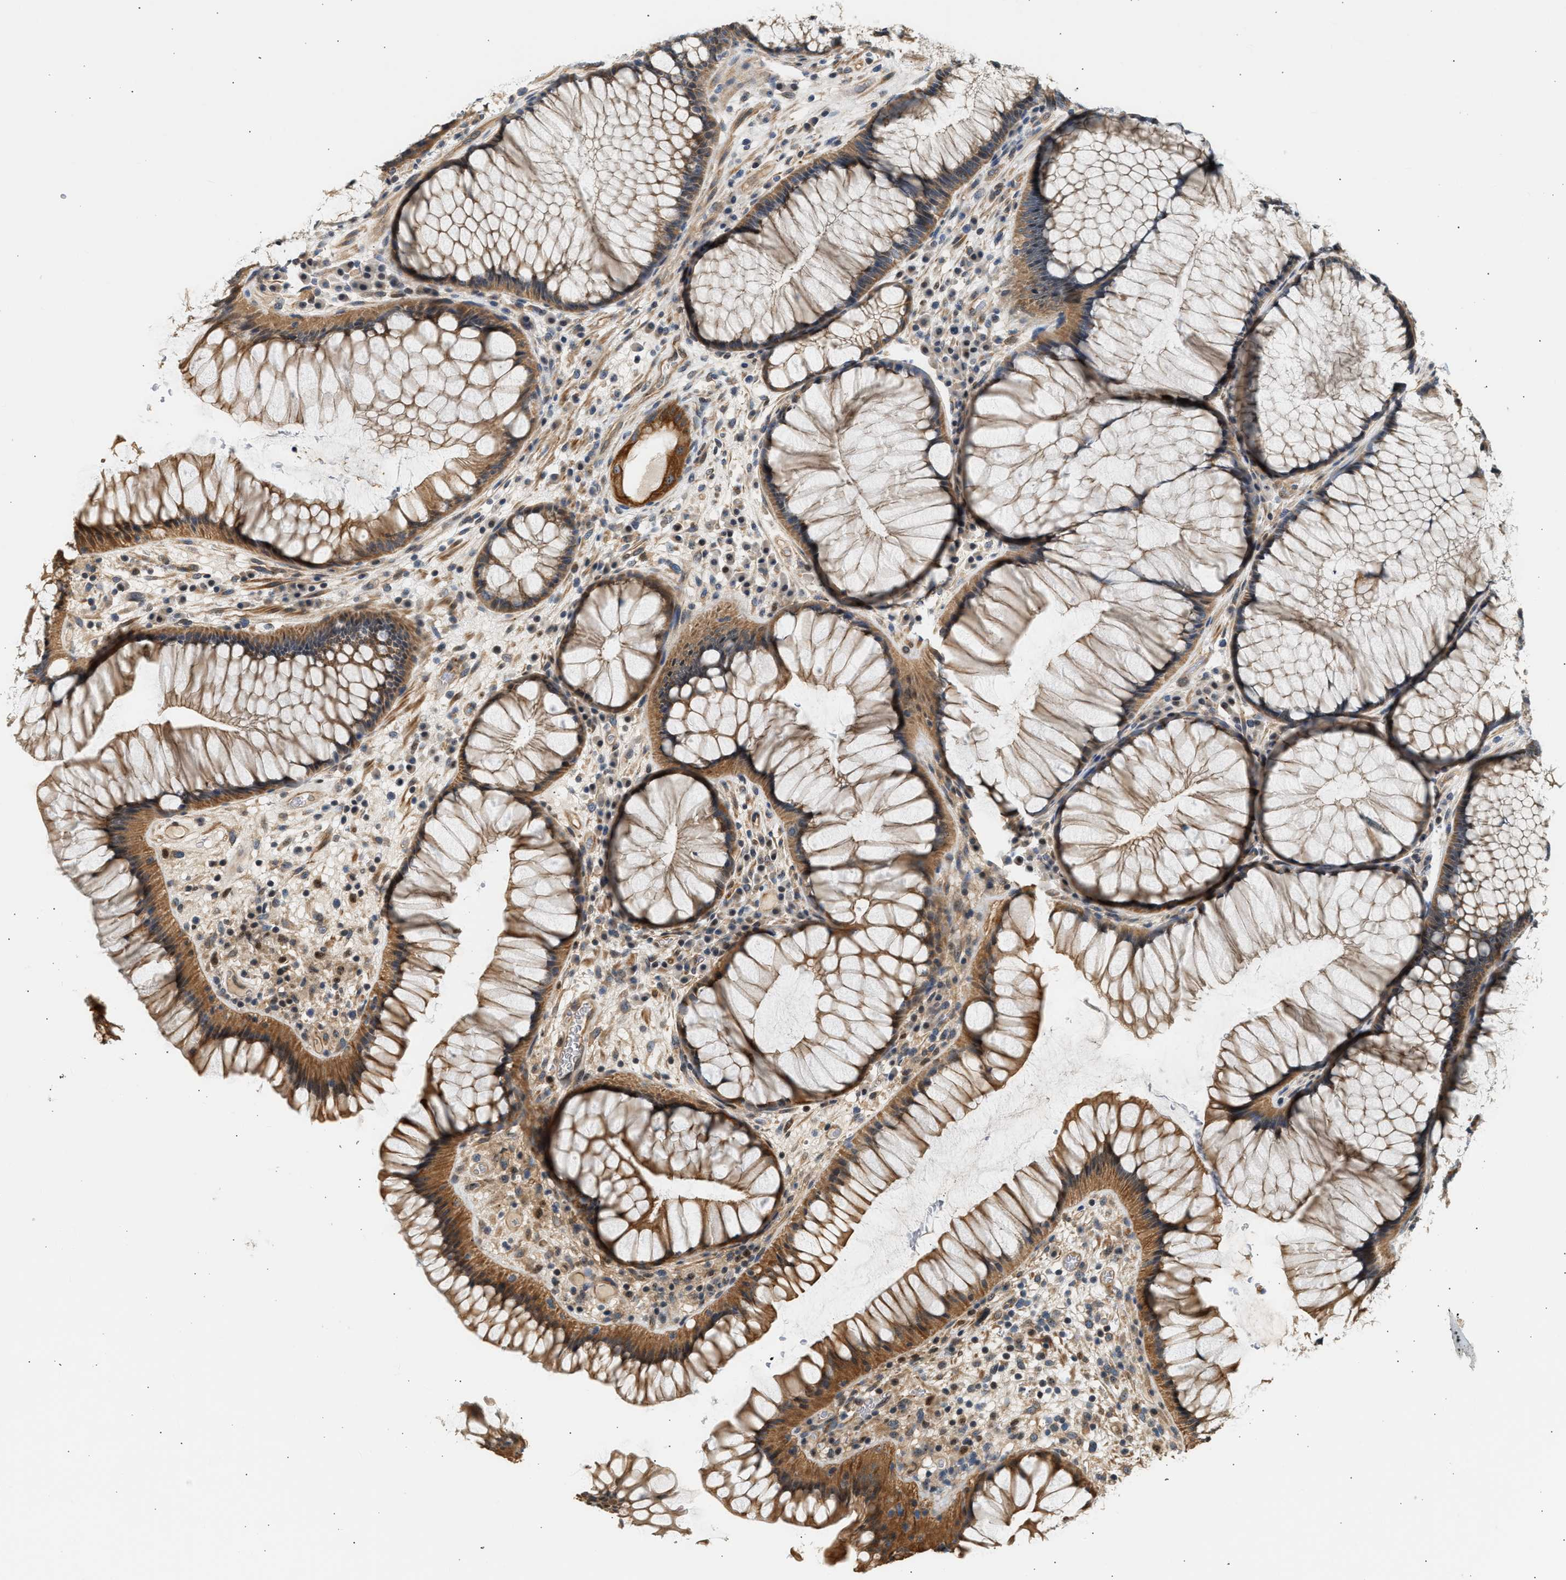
{"staining": {"intensity": "strong", "quantity": "25%-75%", "location": "cytoplasmic/membranous"}, "tissue": "rectum", "cell_type": "Glandular cells", "image_type": "normal", "snomed": [{"axis": "morphology", "description": "Normal tissue, NOS"}, {"axis": "topography", "description": "Rectum"}], "caption": "Glandular cells reveal high levels of strong cytoplasmic/membranous positivity in about 25%-75% of cells in benign rectum. Using DAB (3,3'-diaminobenzidine) (brown) and hematoxylin (blue) stains, captured at high magnification using brightfield microscopy.", "gene": "WDR31", "patient": {"sex": "male", "age": 51}}